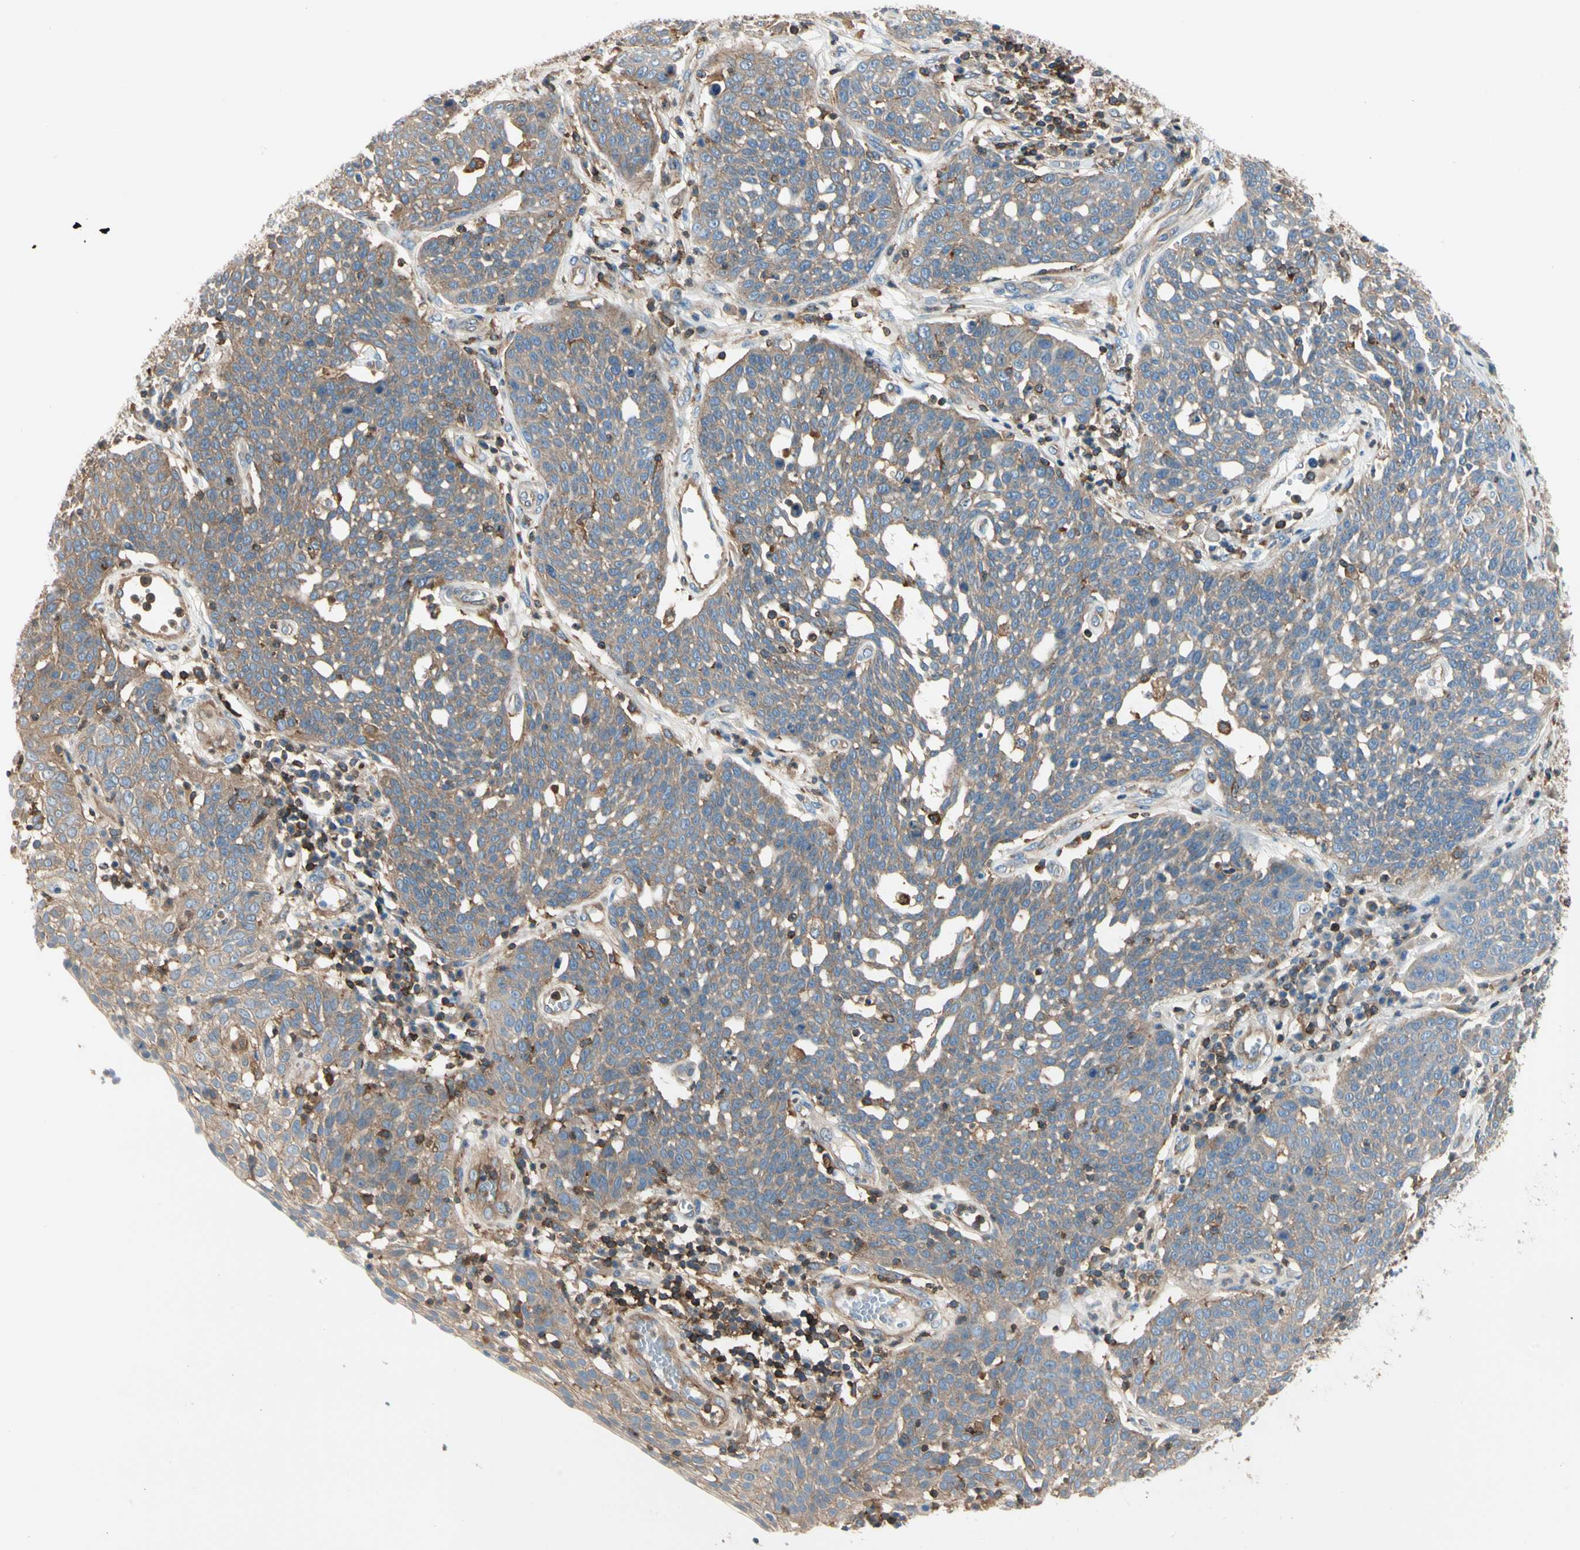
{"staining": {"intensity": "weak", "quantity": ">75%", "location": "cytoplasmic/membranous"}, "tissue": "cervical cancer", "cell_type": "Tumor cells", "image_type": "cancer", "snomed": [{"axis": "morphology", "description": "Squamous cell carcinoma, NOS"}, {"axis": "topography", "description": "Cervix"}], "caption": "A micrograph showing weak cytoplasmic/membranous staining in about >75% of tumor cells in cervical cancer (squamous cell carcinoma), as visualized by brown immunohistochemical staining.", "gene": "CAPZA2", "patient": {"sex": "female", "age": 34}}